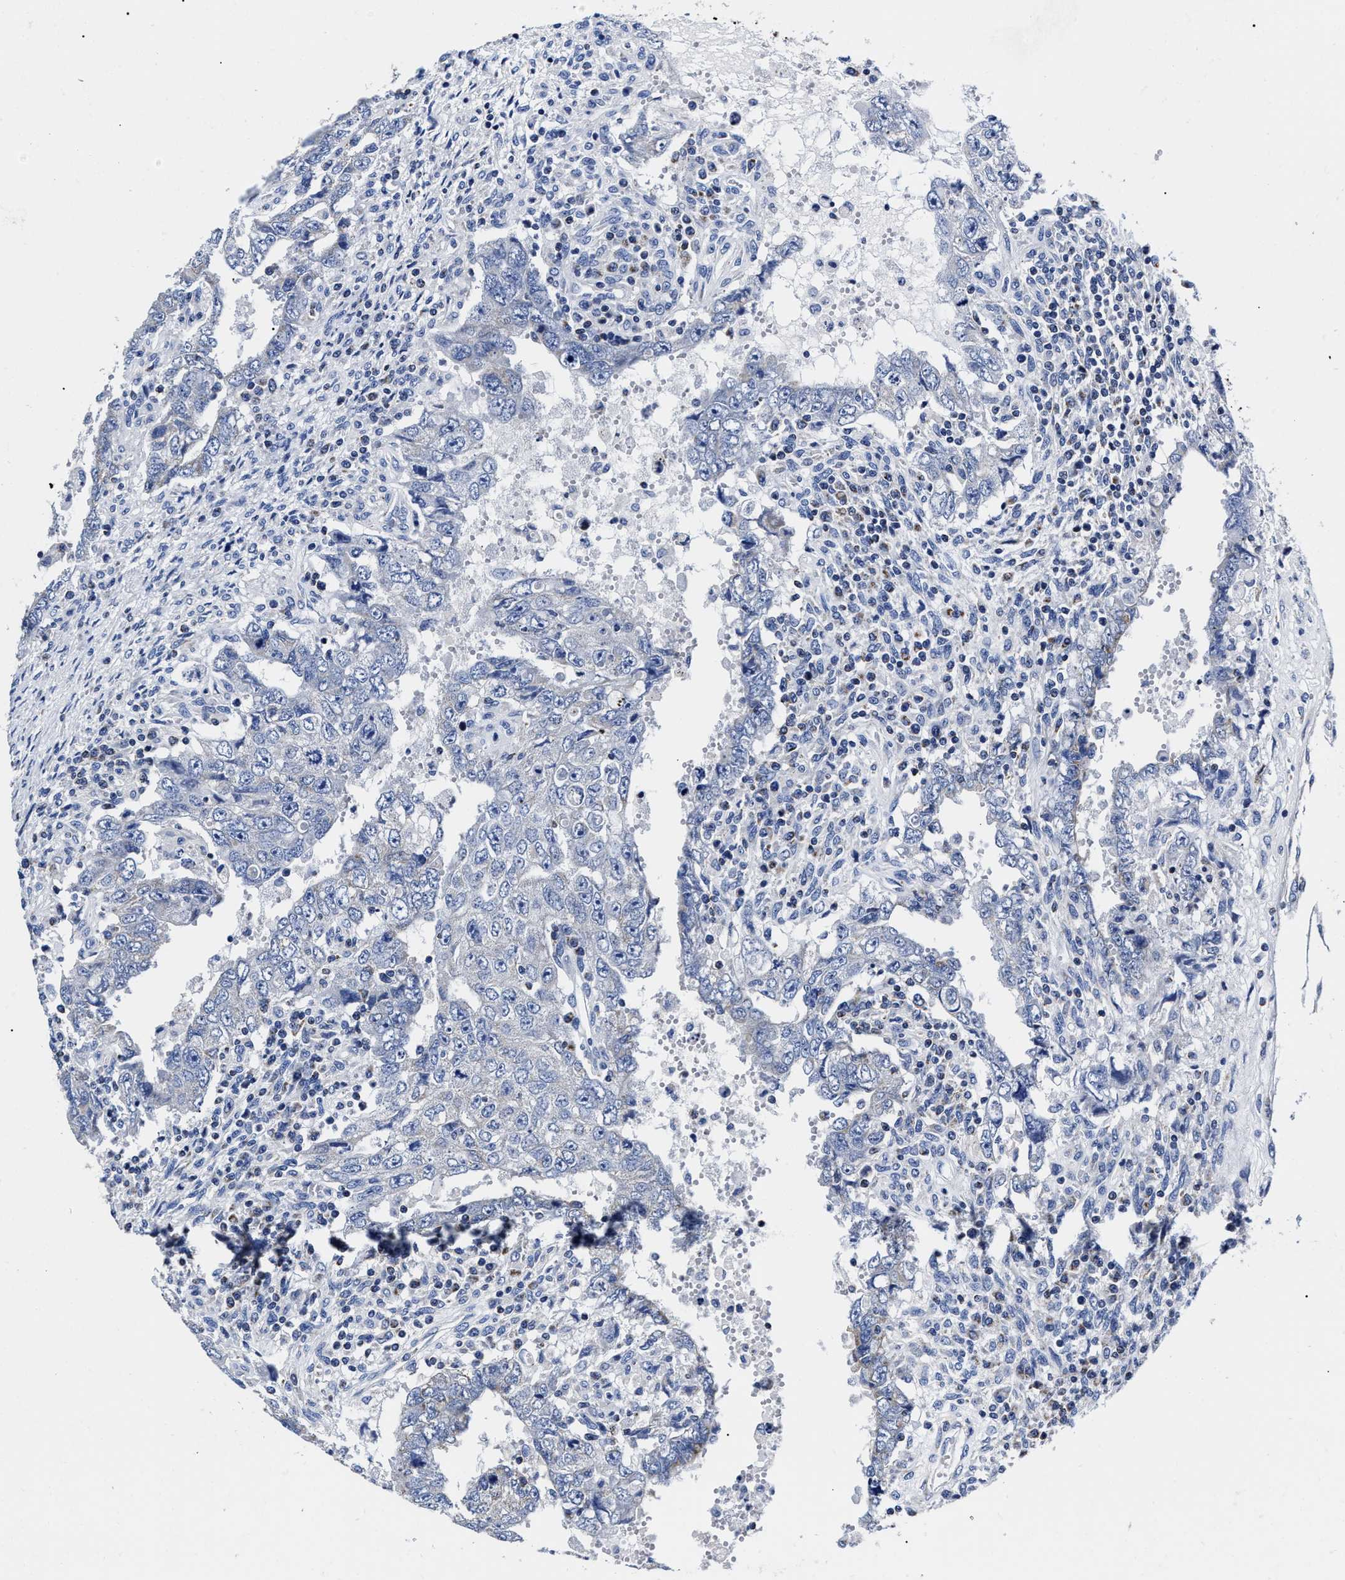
{"staining": {"intensity": "negative", "quantity": "none", "location": "none"}, "tissue": "testis cancer", "cell_type": "Tumor cells", "image_type": "cancer", "snomed": [{"axis": "morphology", "description": "Carcinoma, Embryonal, NOS"}, {"axis": "topography", "description": "Testis"}], "caption": "There is no significant positivity in tumor cells of testis embryonal carcinoma.", "gene": "HINT2", "patient": {"sex": "male", "age": 26}}